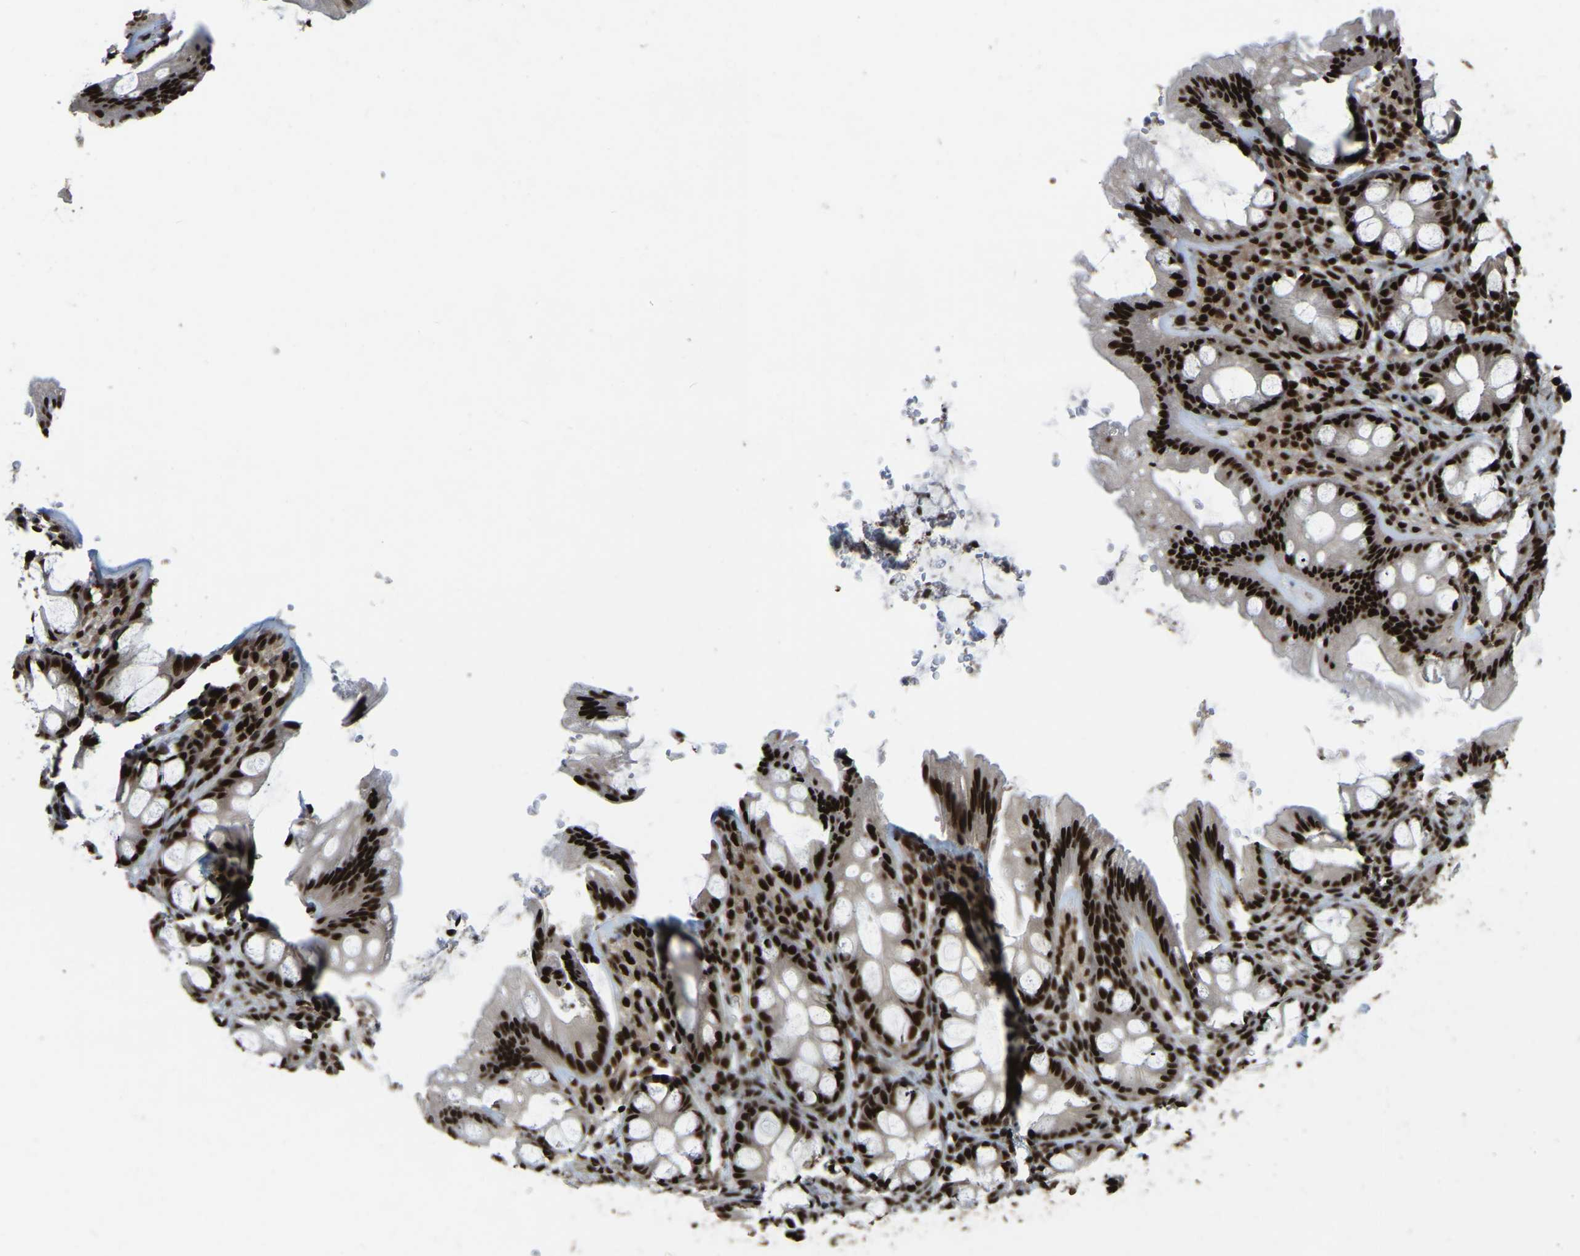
{"staining": {"intensity": "strong", "quantity": ">75%", "location": "nuclear"}, "tissue": "colon", "cell_type": "Endothelial cells", "image_type": "normal", "snomed": [{"axis": "morphology", "description": "Normal tissue, NOS"}, {"axis": "topography", "description": "Colon"}], "caption": "This is an image of IHC staining of benign colon, which shows strong staining in the nuclear of endothelial cells.", "gene": "TBL1XR1", "patient": {"sex": "male", "age": 47}}